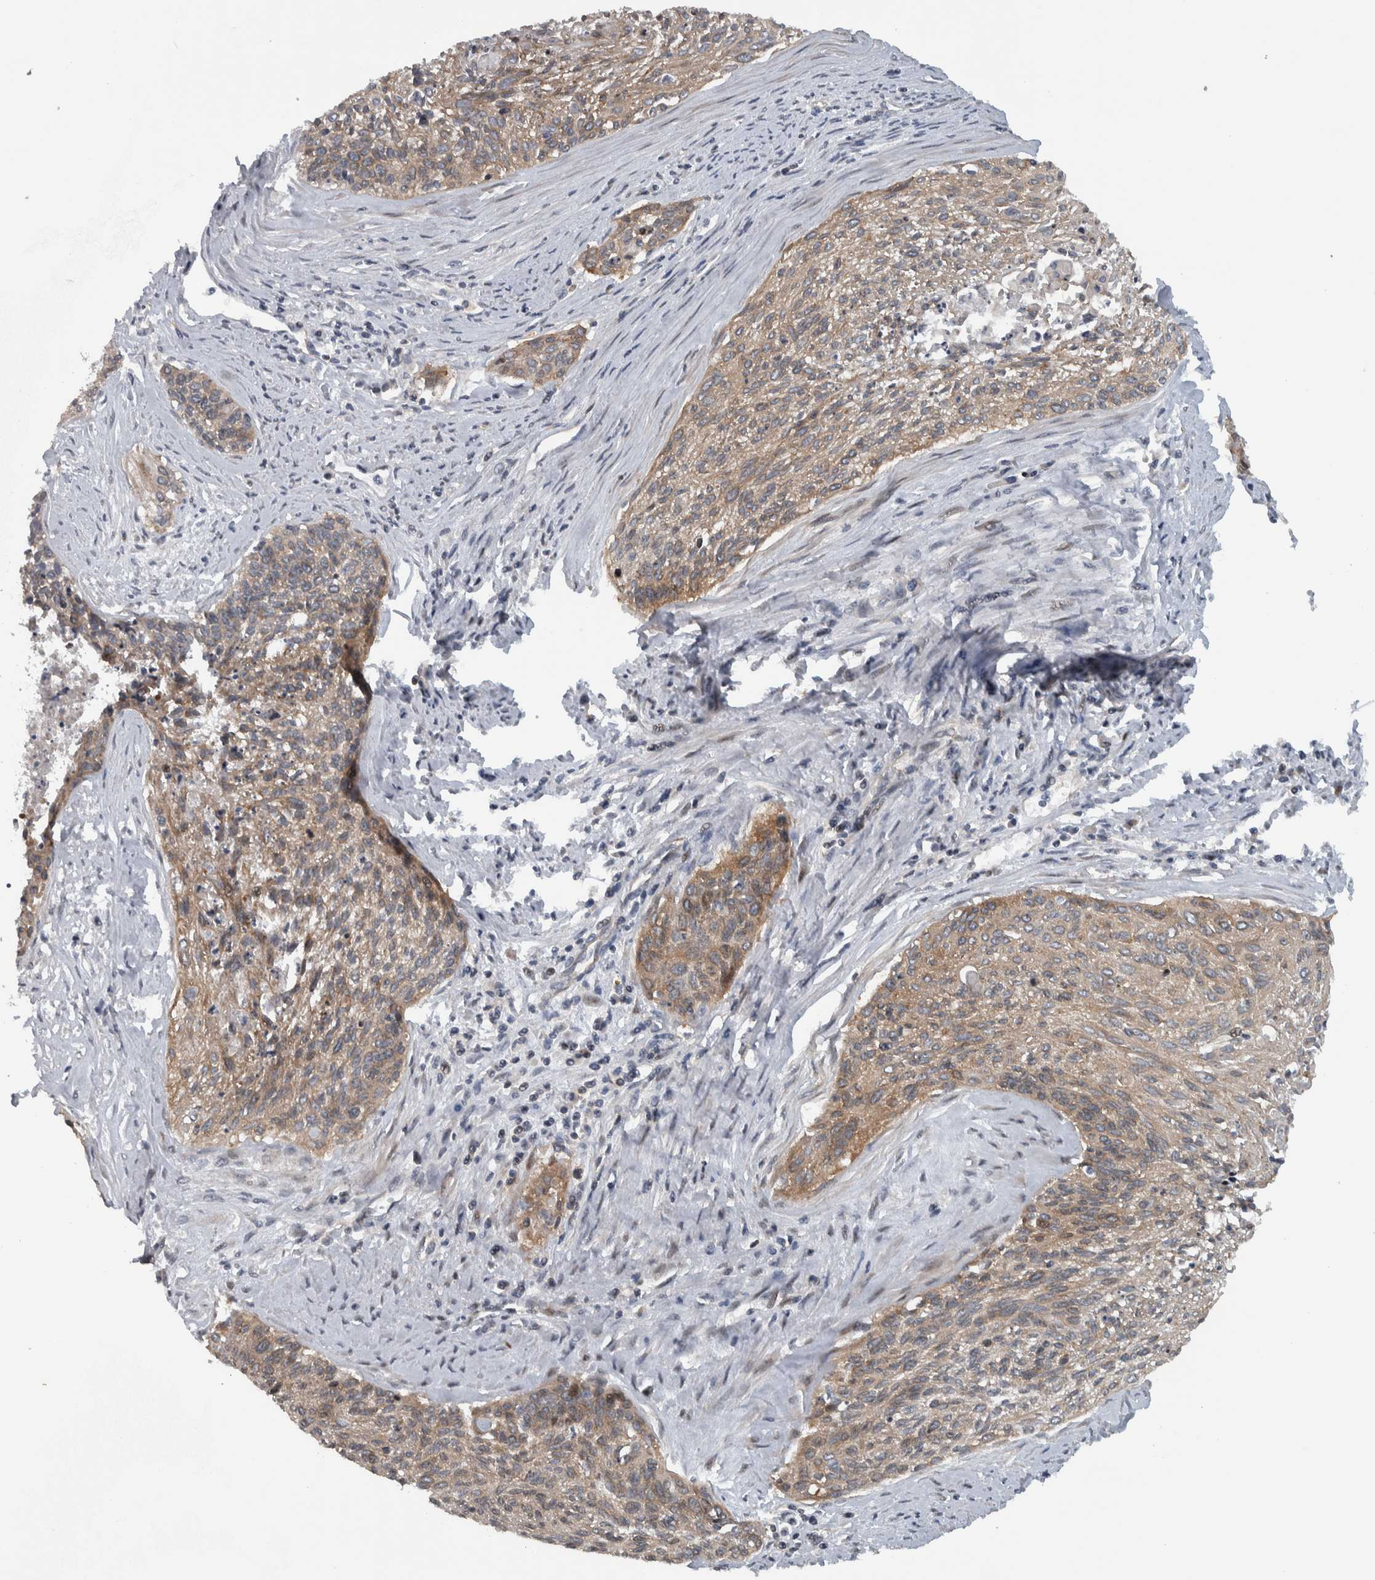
{"staining": {"intensity": "moderate", "quantity": ">75%", "location": "cytoplasmic/membranous"}, "tissue": "cervical cancer", "cell_type": "Tumor cells", "image_type": "cancer", "snomed": [{"axis": "morphology", "description": "Squamous cell carcinoma, NOS"}, {"axis": "topography", "description": "Cervix"}], "caption": "DAB immunohistochemical staining of squamous cell carcinoma (cervical) exhibits moderate cytoplasmic/membranous protein staining in approximately >75% of tumor cells.", "gene": "BAIAP2L1", "patient": {"sex": "female", "age": 55}}